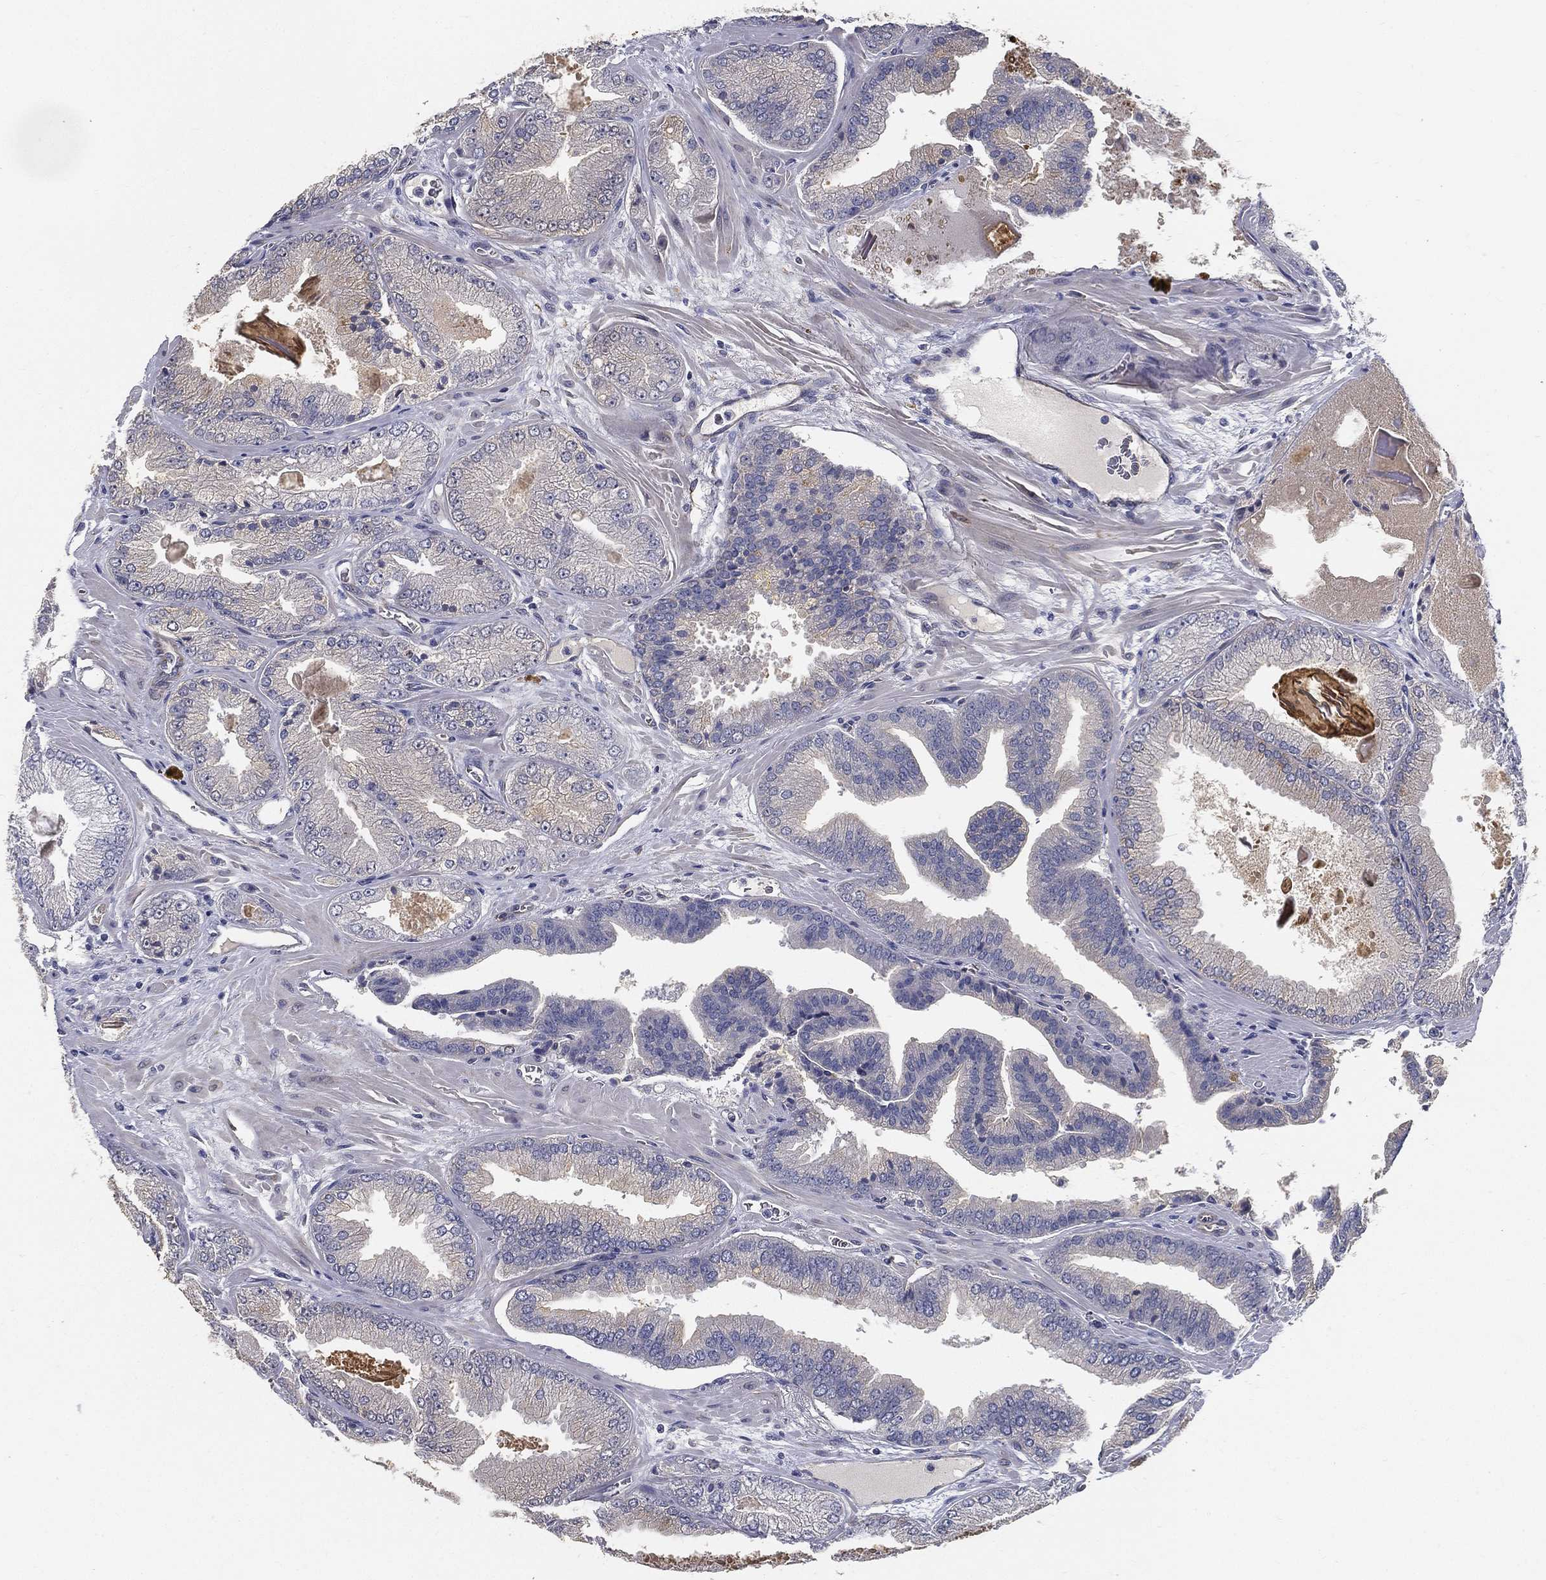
{"staining": {"intensity": "negative", "quantity": "none", "location": "none"}, "tissue": "prostate cancer", "cell_type": "Tumor cells", "image_type": "cancer", "snomed": [{"axis": "morphology", "description": "Adenocarcinoma, Low grade"}, {"axis": "topography", "description": "Prostate"}], "caption": "A photomicrograph of human adenocarcinoma (low-grade) (prostate) is negative for staining in tumor cells. (Brightfield microscopy of DAB immunohistochemistry at high magnification).", "gene": "LRRC56", "patient": {"sex": "male", "age": 72}}